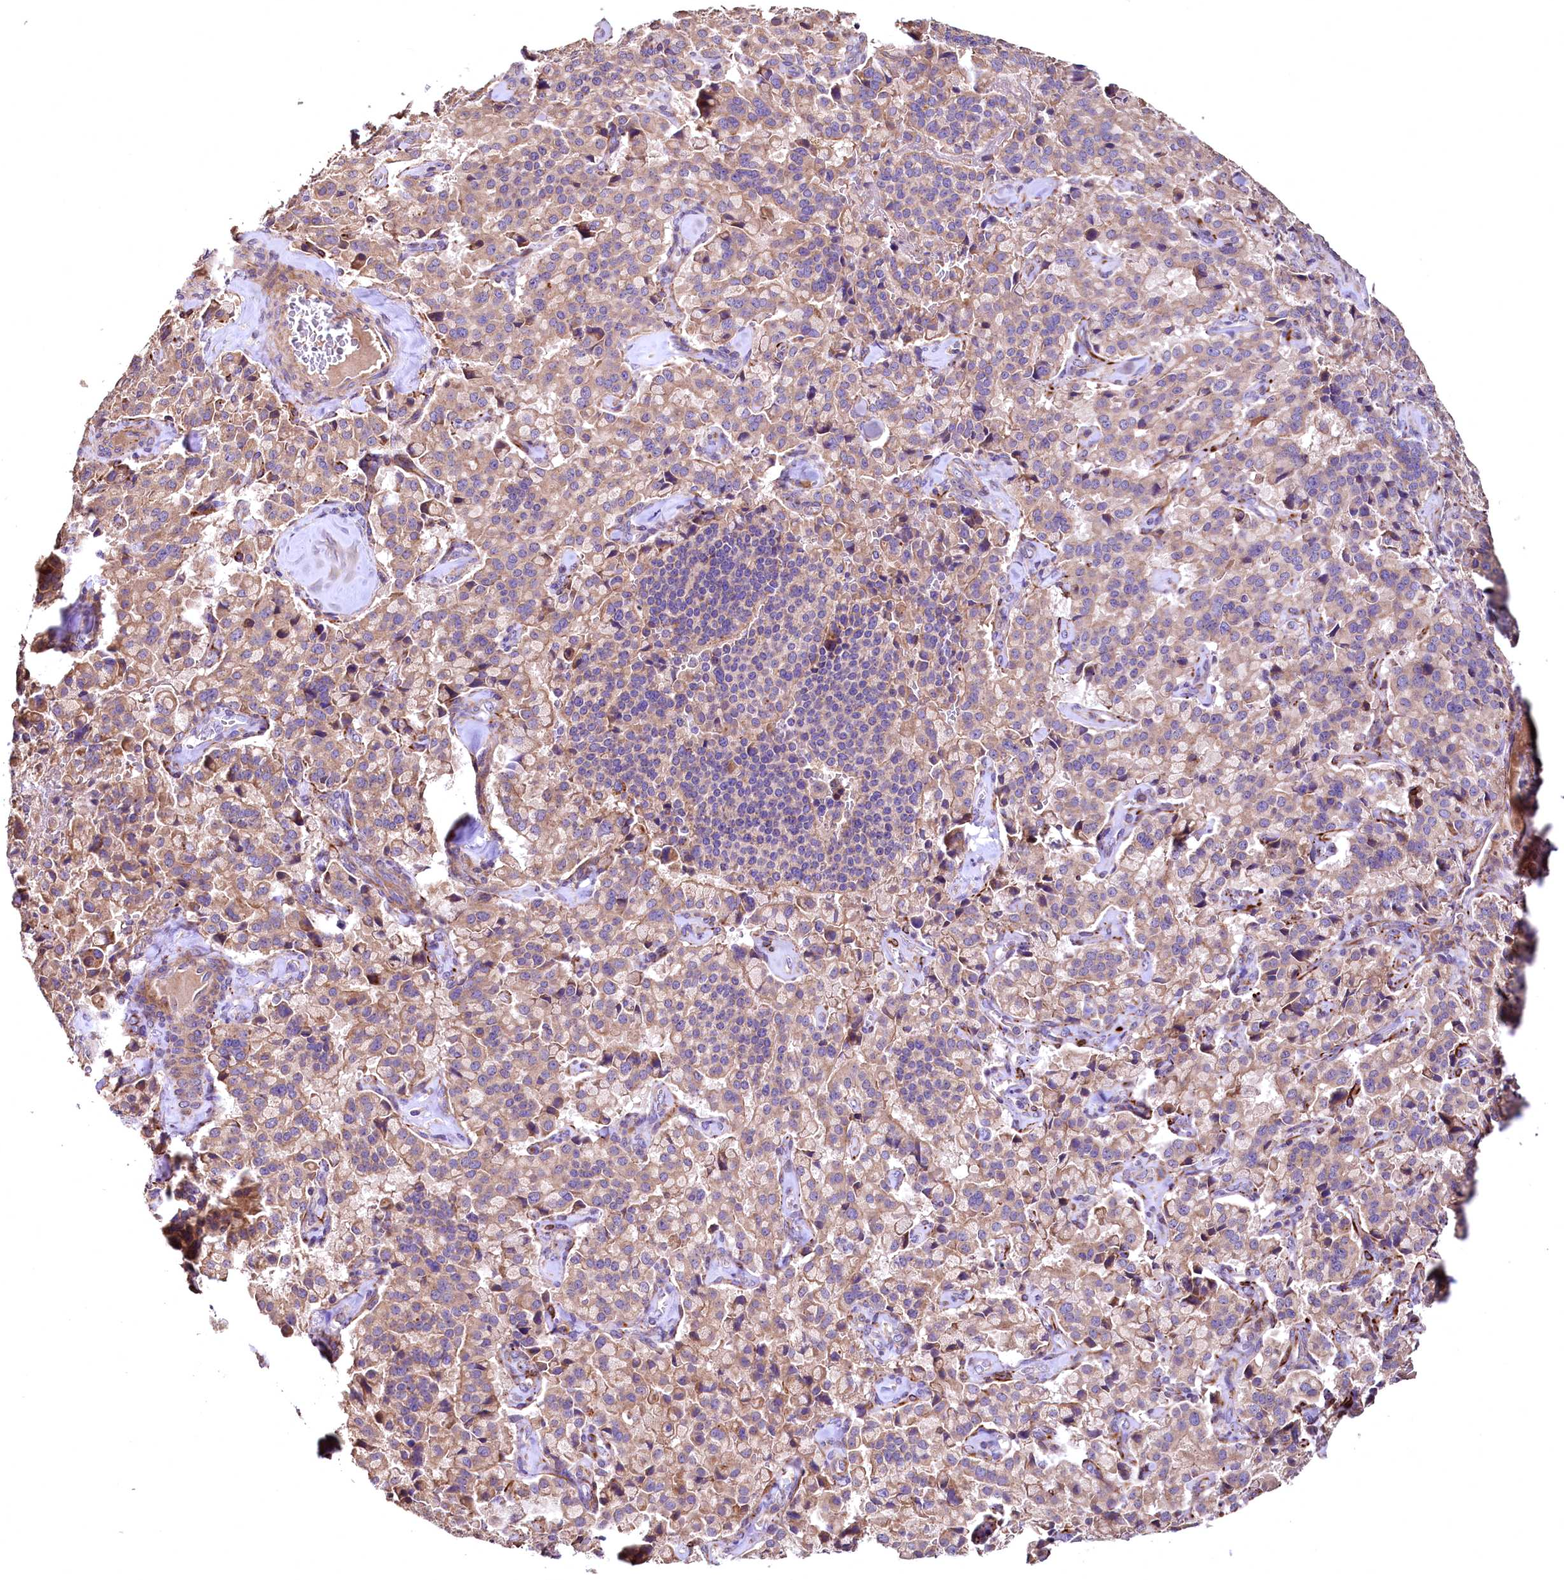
{"staining": {"intensity": "moderate", "quantity": ">75%", "location": "cytoplasmic/membranous"}, "tissue": "pancreatic cancer", "cell_type": "Tumor cells", "image_type": "cancer", "snomed": [{"axis": "morphology", "description": "Adenocarcinoma, NOS"}, {"axis": "topography", "description": "Pancreas"}], "caption": "Protein staining exhibits moderate cytoplasmic/membranous positivity in about >75% of tumor cells in pancreatic cancer (adenocarcinoma).", "gene": "RASSF1", "patient": {"sex": "male", "age": 65}}